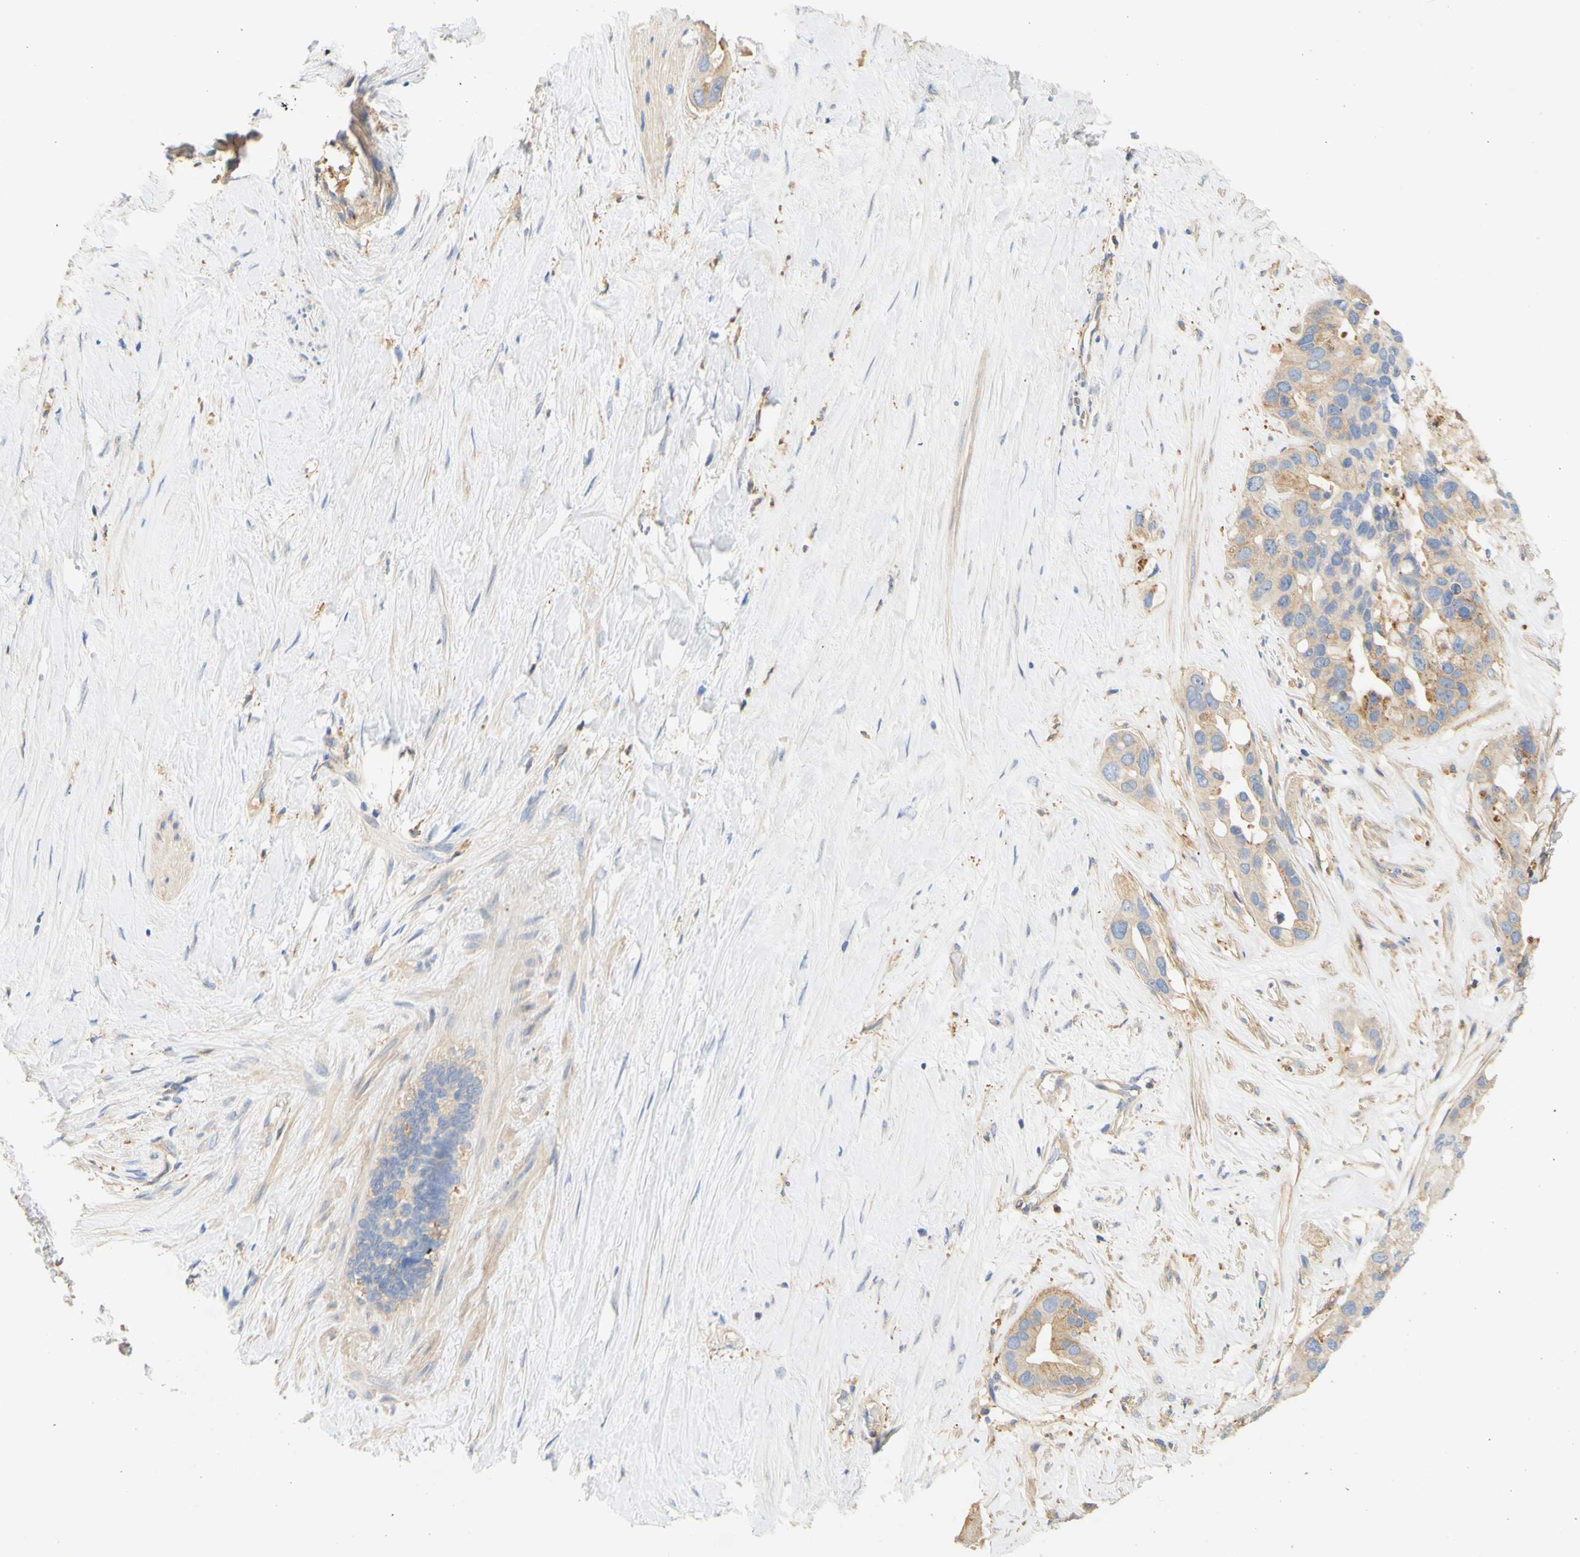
{"staining": {"intensity": "weak", "quantity": ">75%", "location": "cytoplasmic/membranous"}, "tissue": "liver cancer", "cell_type": "Tumor cells", "image_type": "cancer", "snomed": [{"axis": "morphology", "description": "Cholangiocarcinoma"}, {"axis": "topography", "description": "Liver"}], "caption": "This is an image of IHC staining of cholangiocarcinoma (liver), which shows weak positivity in the cytoplasmic/membranous of tumor cells.", "gene": "PCDH7", "patient": {"sex": "female", "age": 65}}